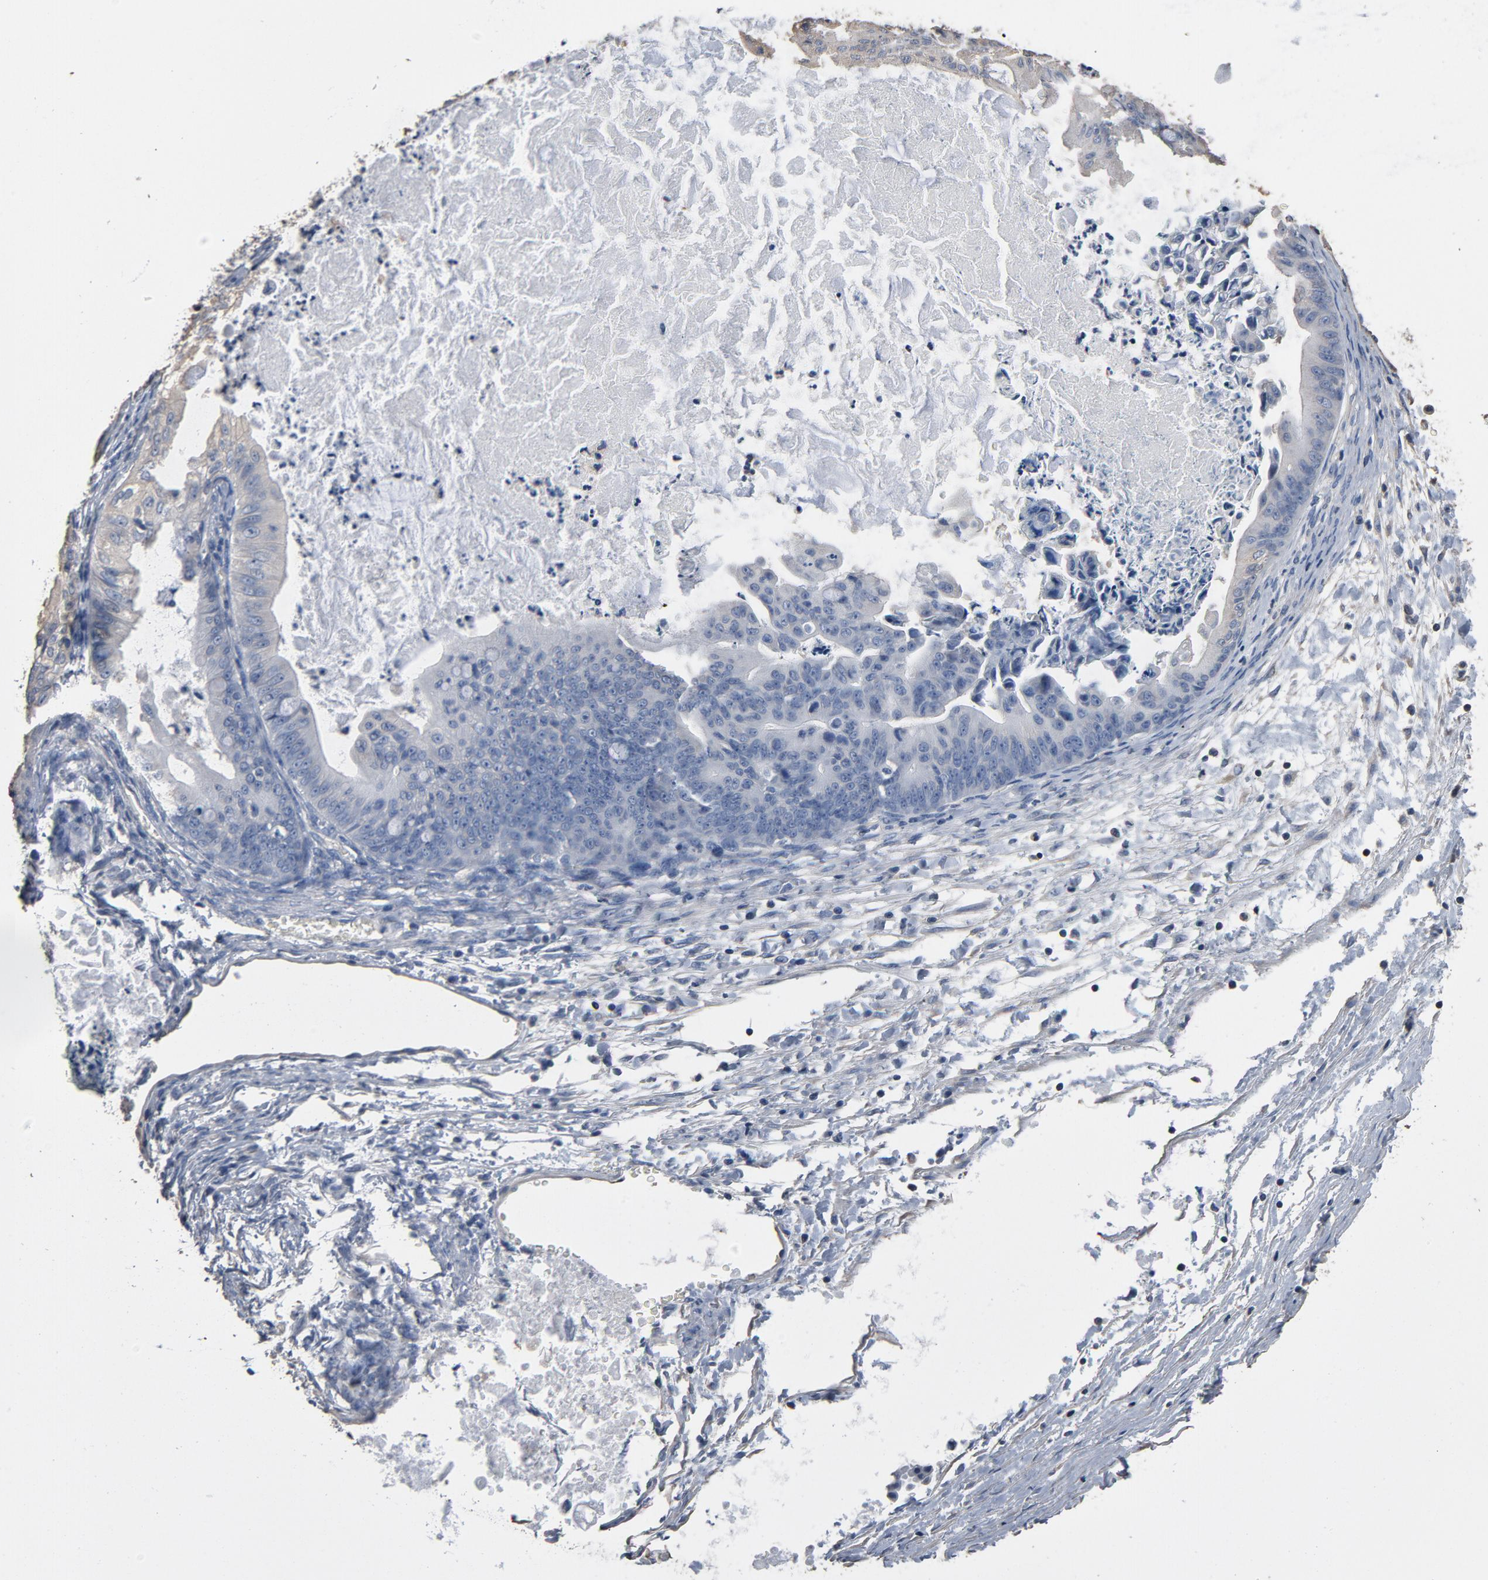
{"staining": {"intensity": "negative", "quantity": "none", "location": "none"}, "tissue": "ovarian cancer", "cell_type": "Tumor cells", "image_type": "cancer", "snomed": [{"axis": "morphology", "description": "Cystadenocarcinoma, mucinous, NOS"}, {"axis": "topography", "description": "Ovary"}], "caption": "Histopathology image shows no protein staining in tumor cells of ovarian mucinous cystadenocarcinoma tissue. (DAB (3,3'-diaminobenzidine) immunohistochemistry visualized using brightfield microscopy, high magnification).", "gene": "SOX6", "patient": {"sex": "female", "age": 37}}